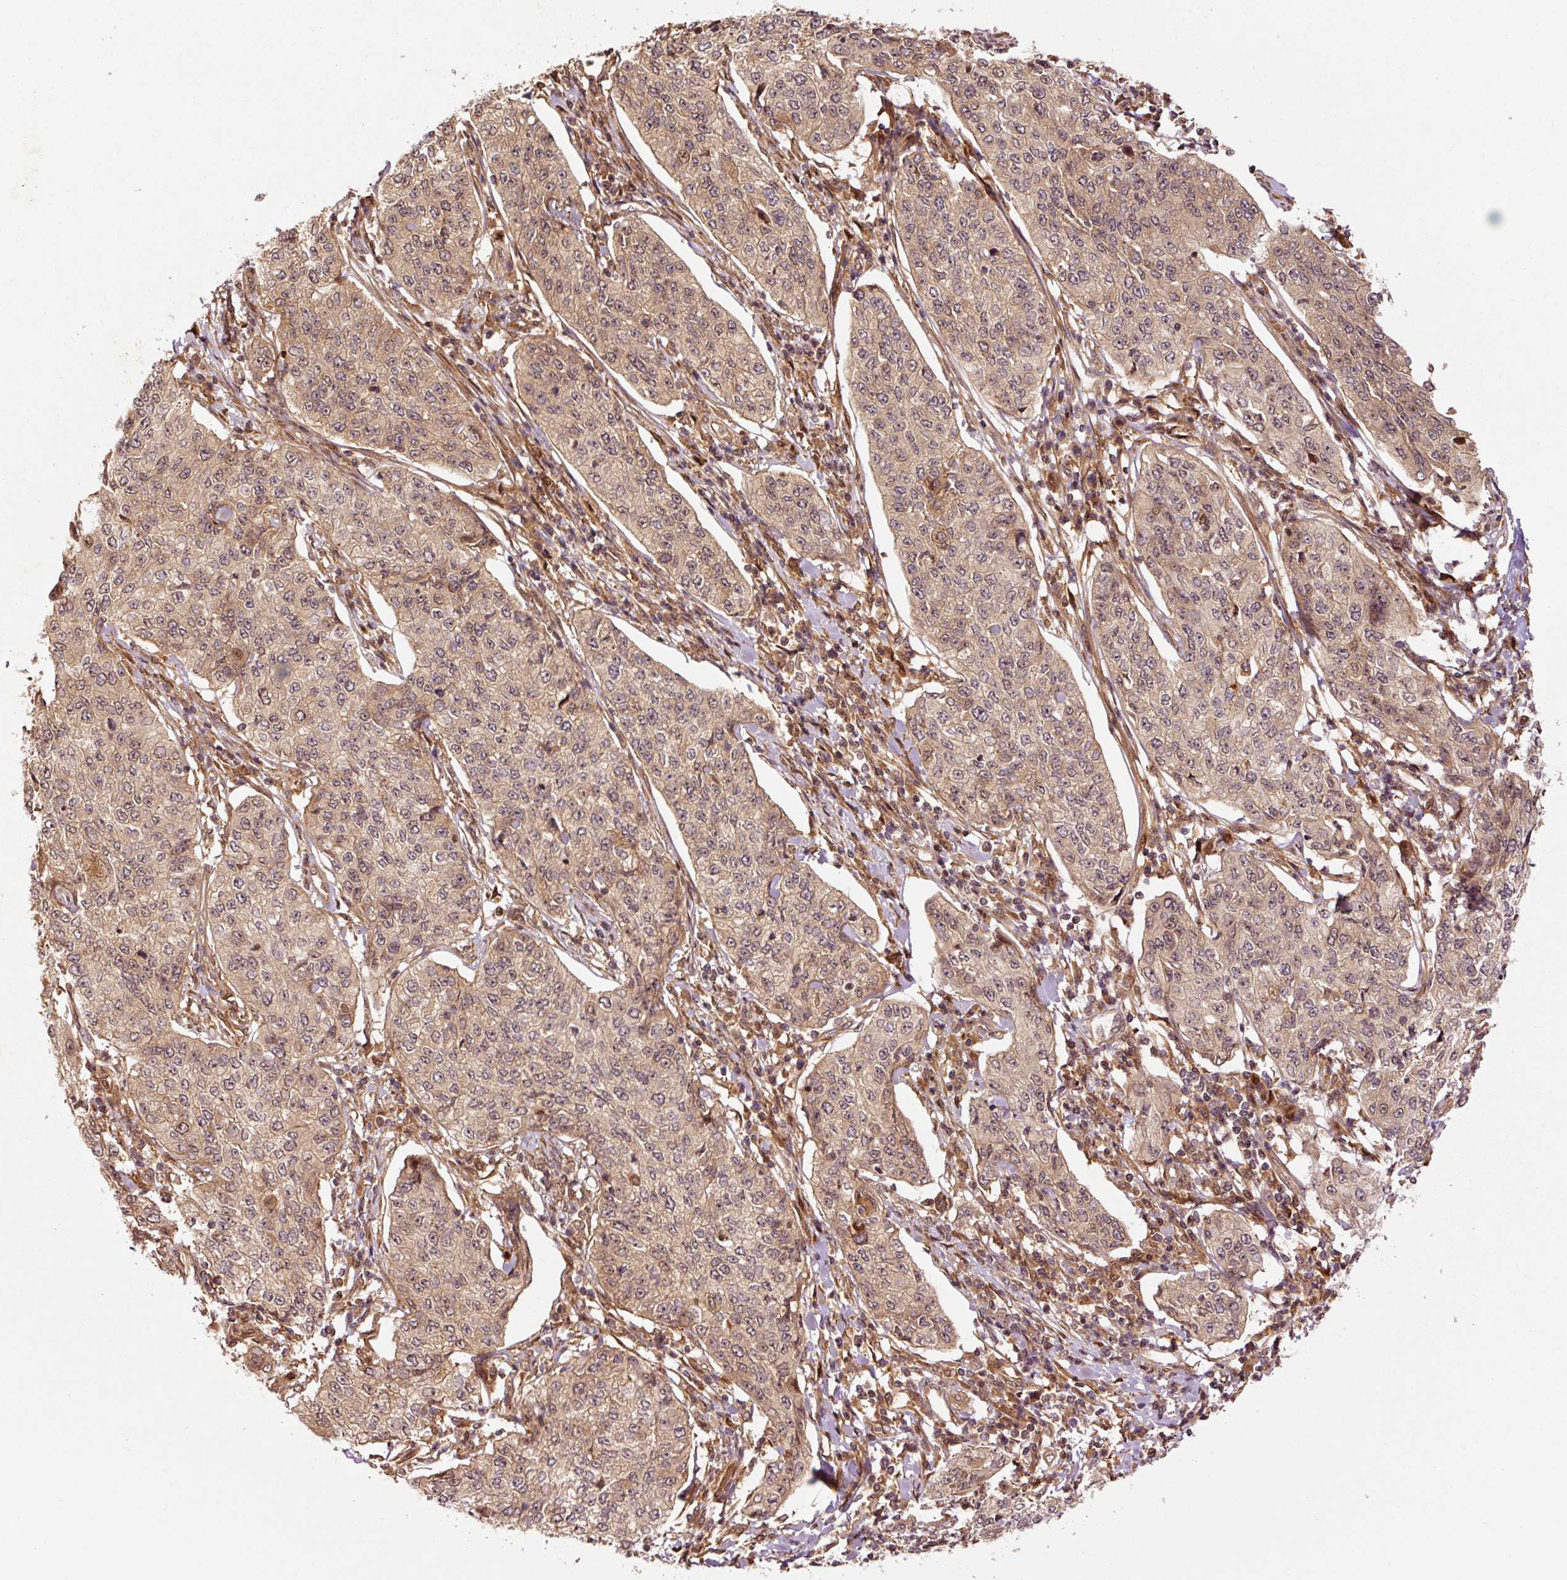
{"staining": {"intensity": "weak", "quantity": ">75%", "location": "cytoplasmic/membranous,nuclear"}, "tissue": "cervical cancer", "cell_type": "Tumor cells", "image_type": "cancer", "snomed": [{"axis": "morphology", "description": "Squamous cell carcinoma, NOS"}, {"axis": "topography", "description": "Cervix"}], "caption": "The image reveals staining of cervical cancer (squamous cell carcinoma), revealing weak cytoplasmic/membranous and nuclear protein positivity (brown color) within tumor cells.", "gene": "OXER1", "patient": {"sex": "female", "age": 35}}